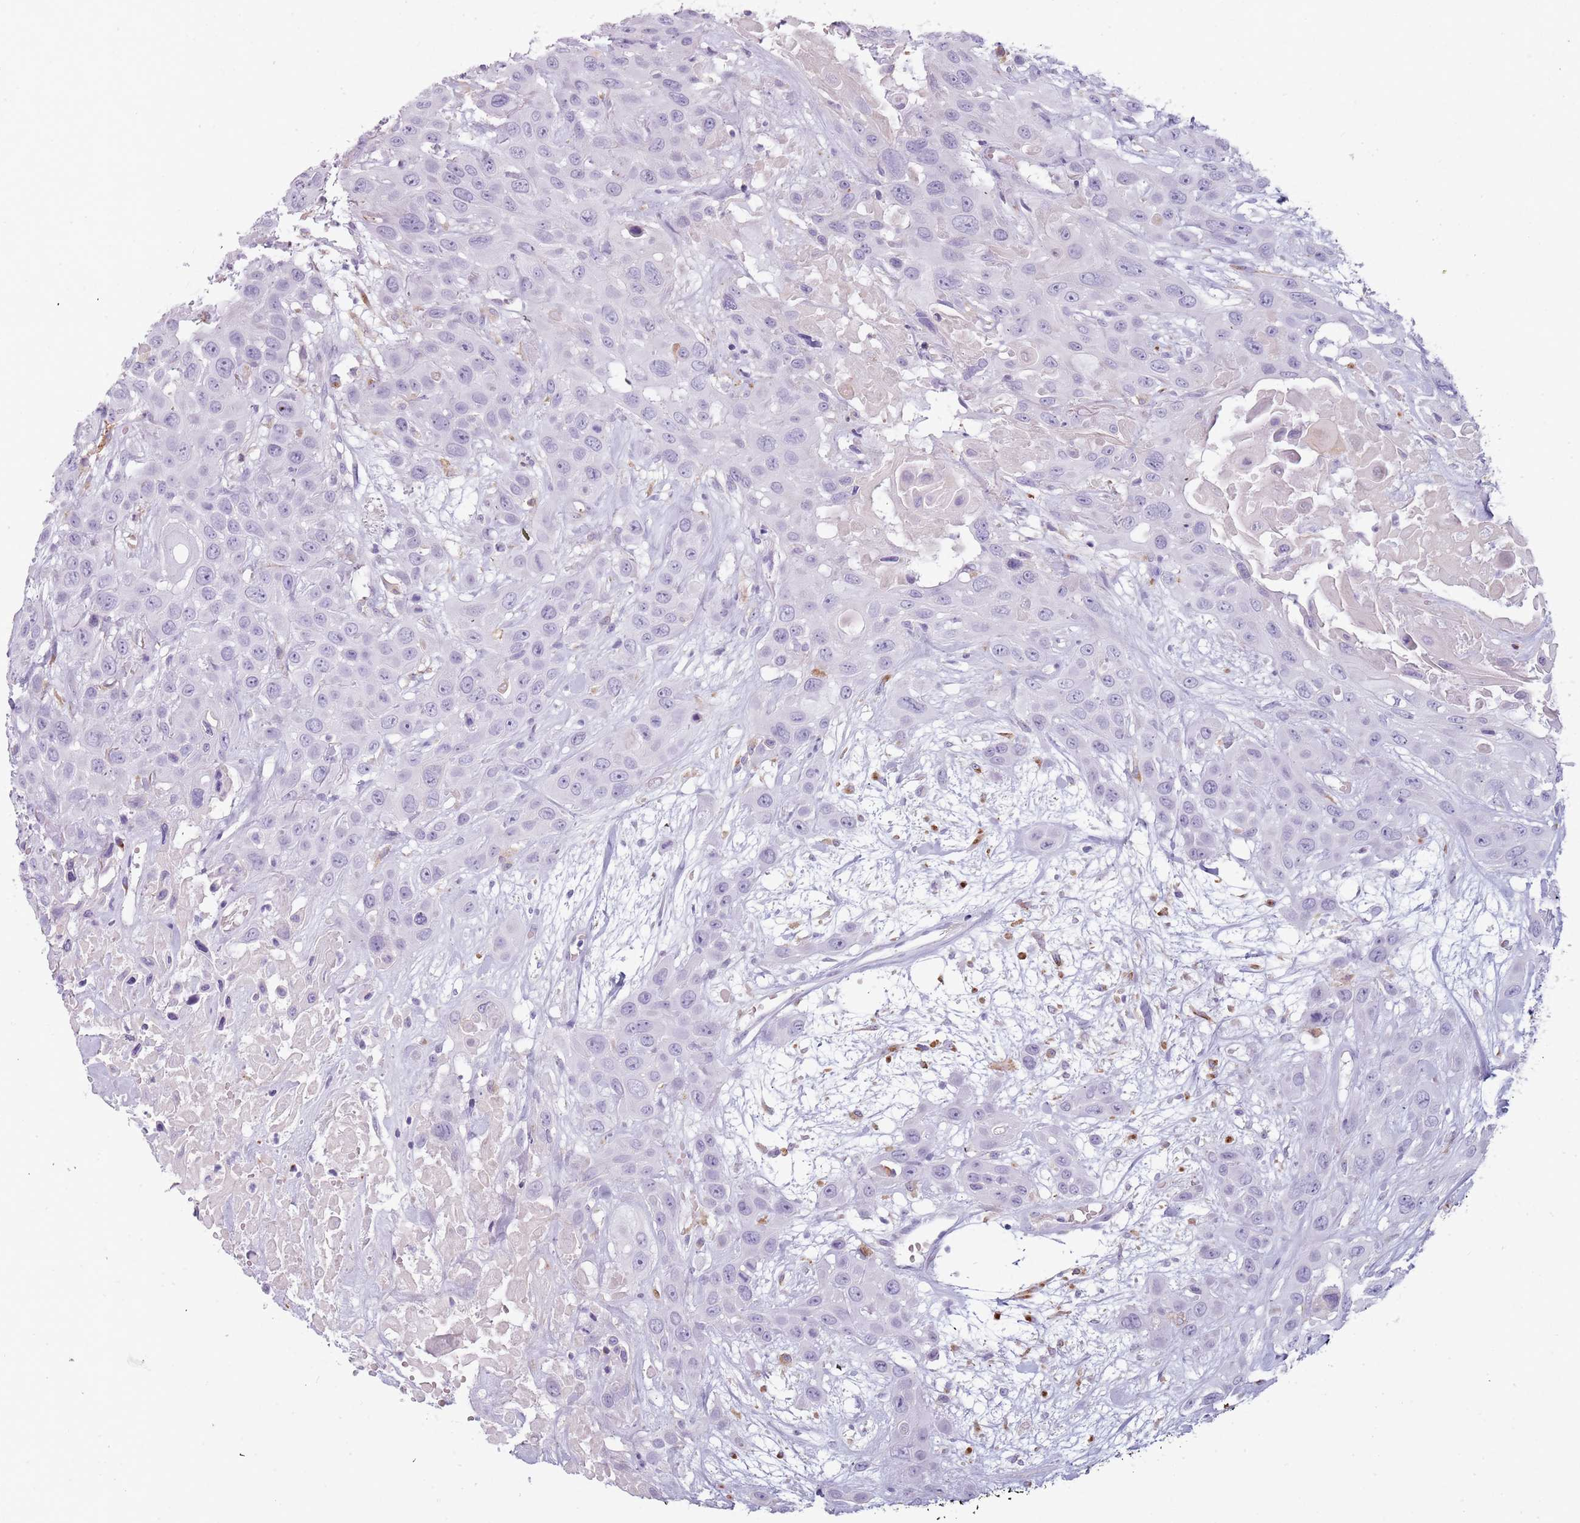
{"staining": {"intensity": "negative", "quantity": "none", "location": "none"}, "tissue": "head and neck cancer", "cell_type": "Tumor cells", "image_type": "cancer", "snomed": [{"axis": "morphology", "description": "Squamous cell carcinoma, NOS"}, {"axis": "topography", "description": "Head-Neck"}], "caption": "Head and neck cancer (squamous cell carcinoma) was stained to show a protein in brown. There is no significant expression in tumor cells.", "gene": "COLEC12", "patient": {"sex": "male", "age": 81}}